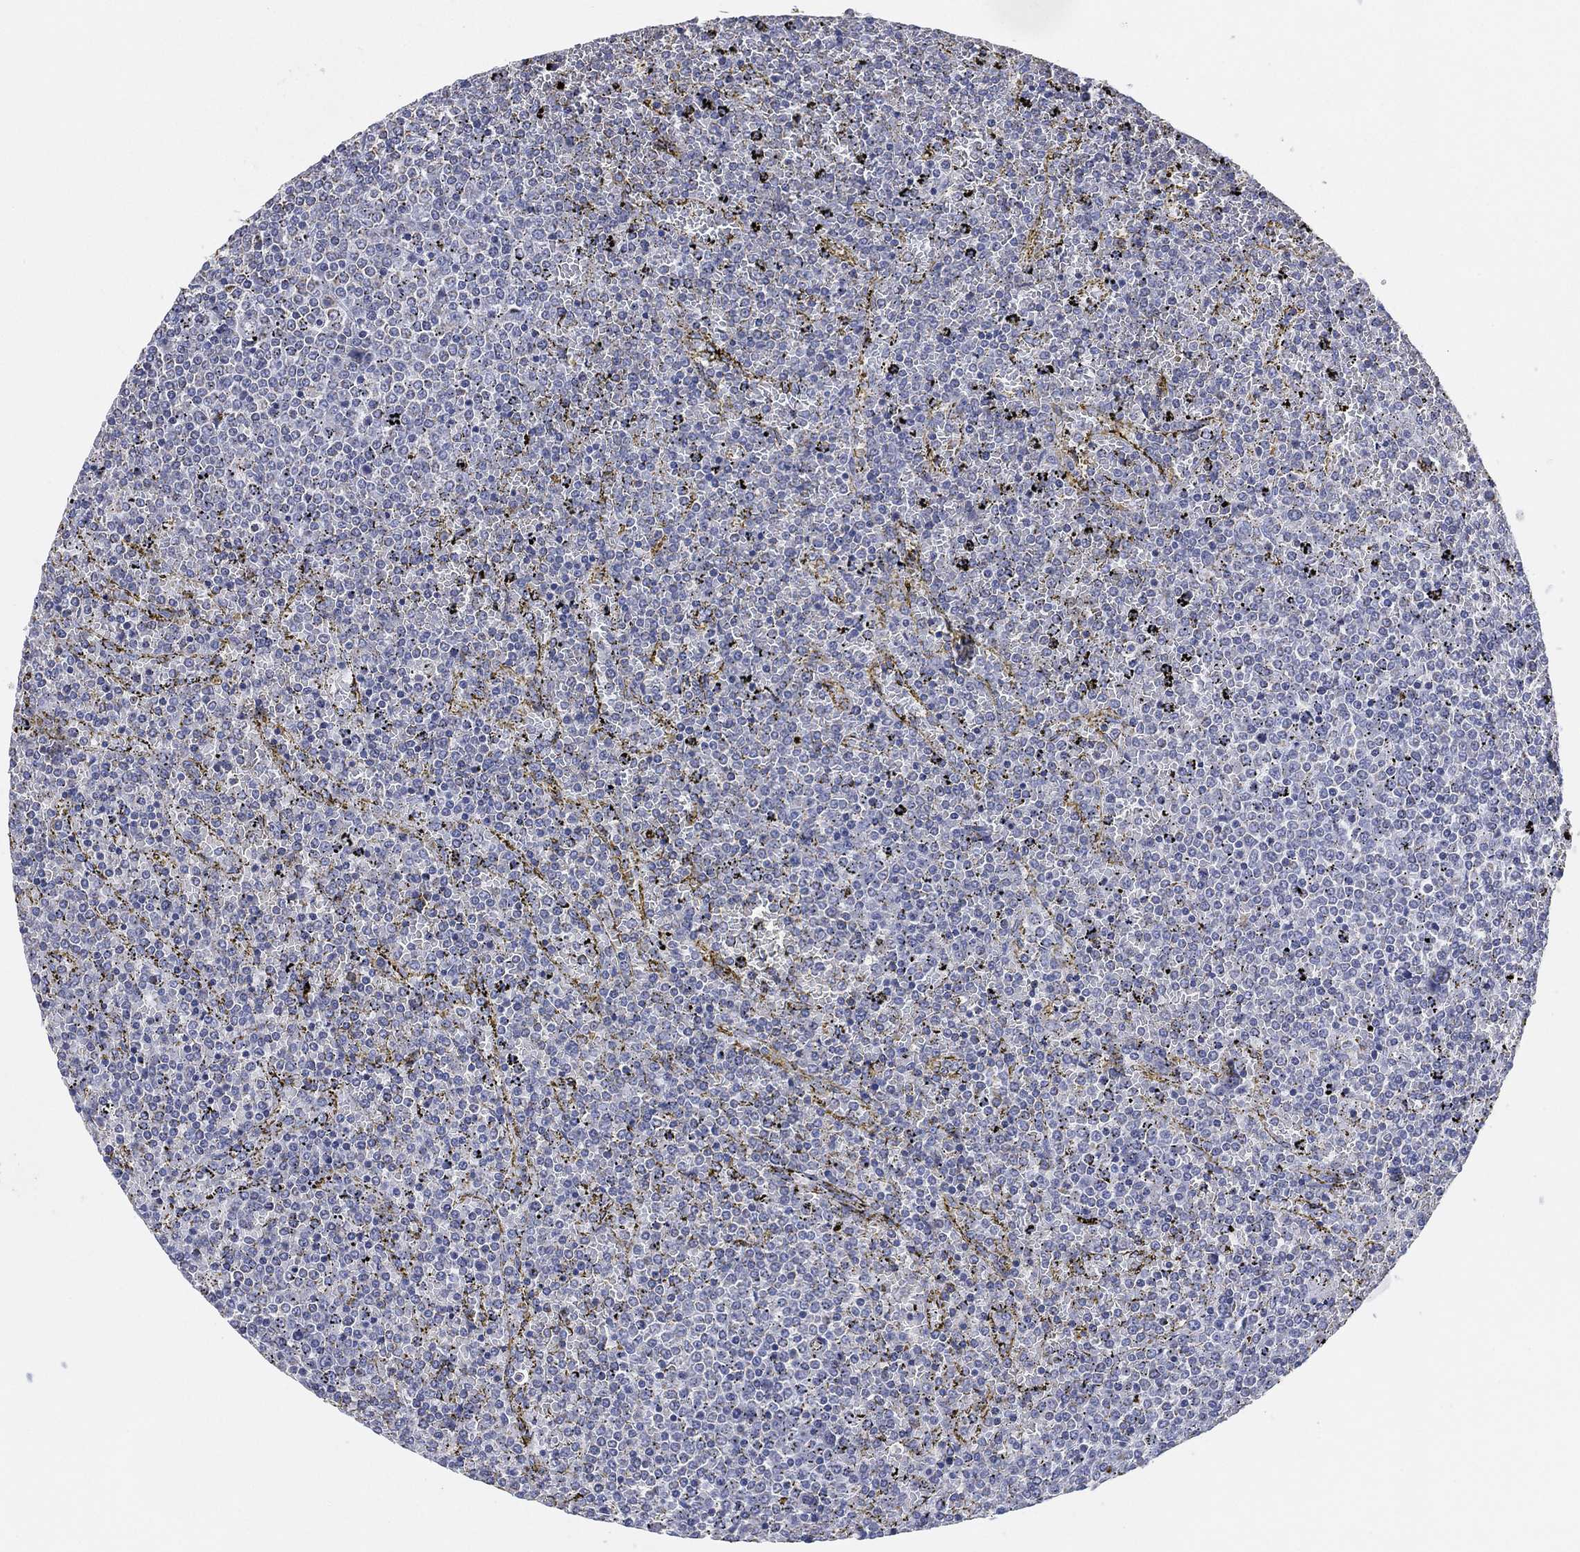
{"staining": {"intensity": "negative", "quantity": "none", "location": "none"}, "tissue": "lymphoma", "cell_type": "Tumor cells", "image_type": "cancer", "snomed": [{"axis": "morphology", "description": "Malignant lymphoma, non-Hodgkin's type, Low grade"}, {"axis": "topography", "description": "Spleen"}], "caption": "Malignant lymphoma, non-Hodgkin's type (low-grade) stained for a protein using immunohistochemistry demonstrates no staining tumor cells.", "gene": "CFTR", "patient": {"sex": "female", "age": 77}}